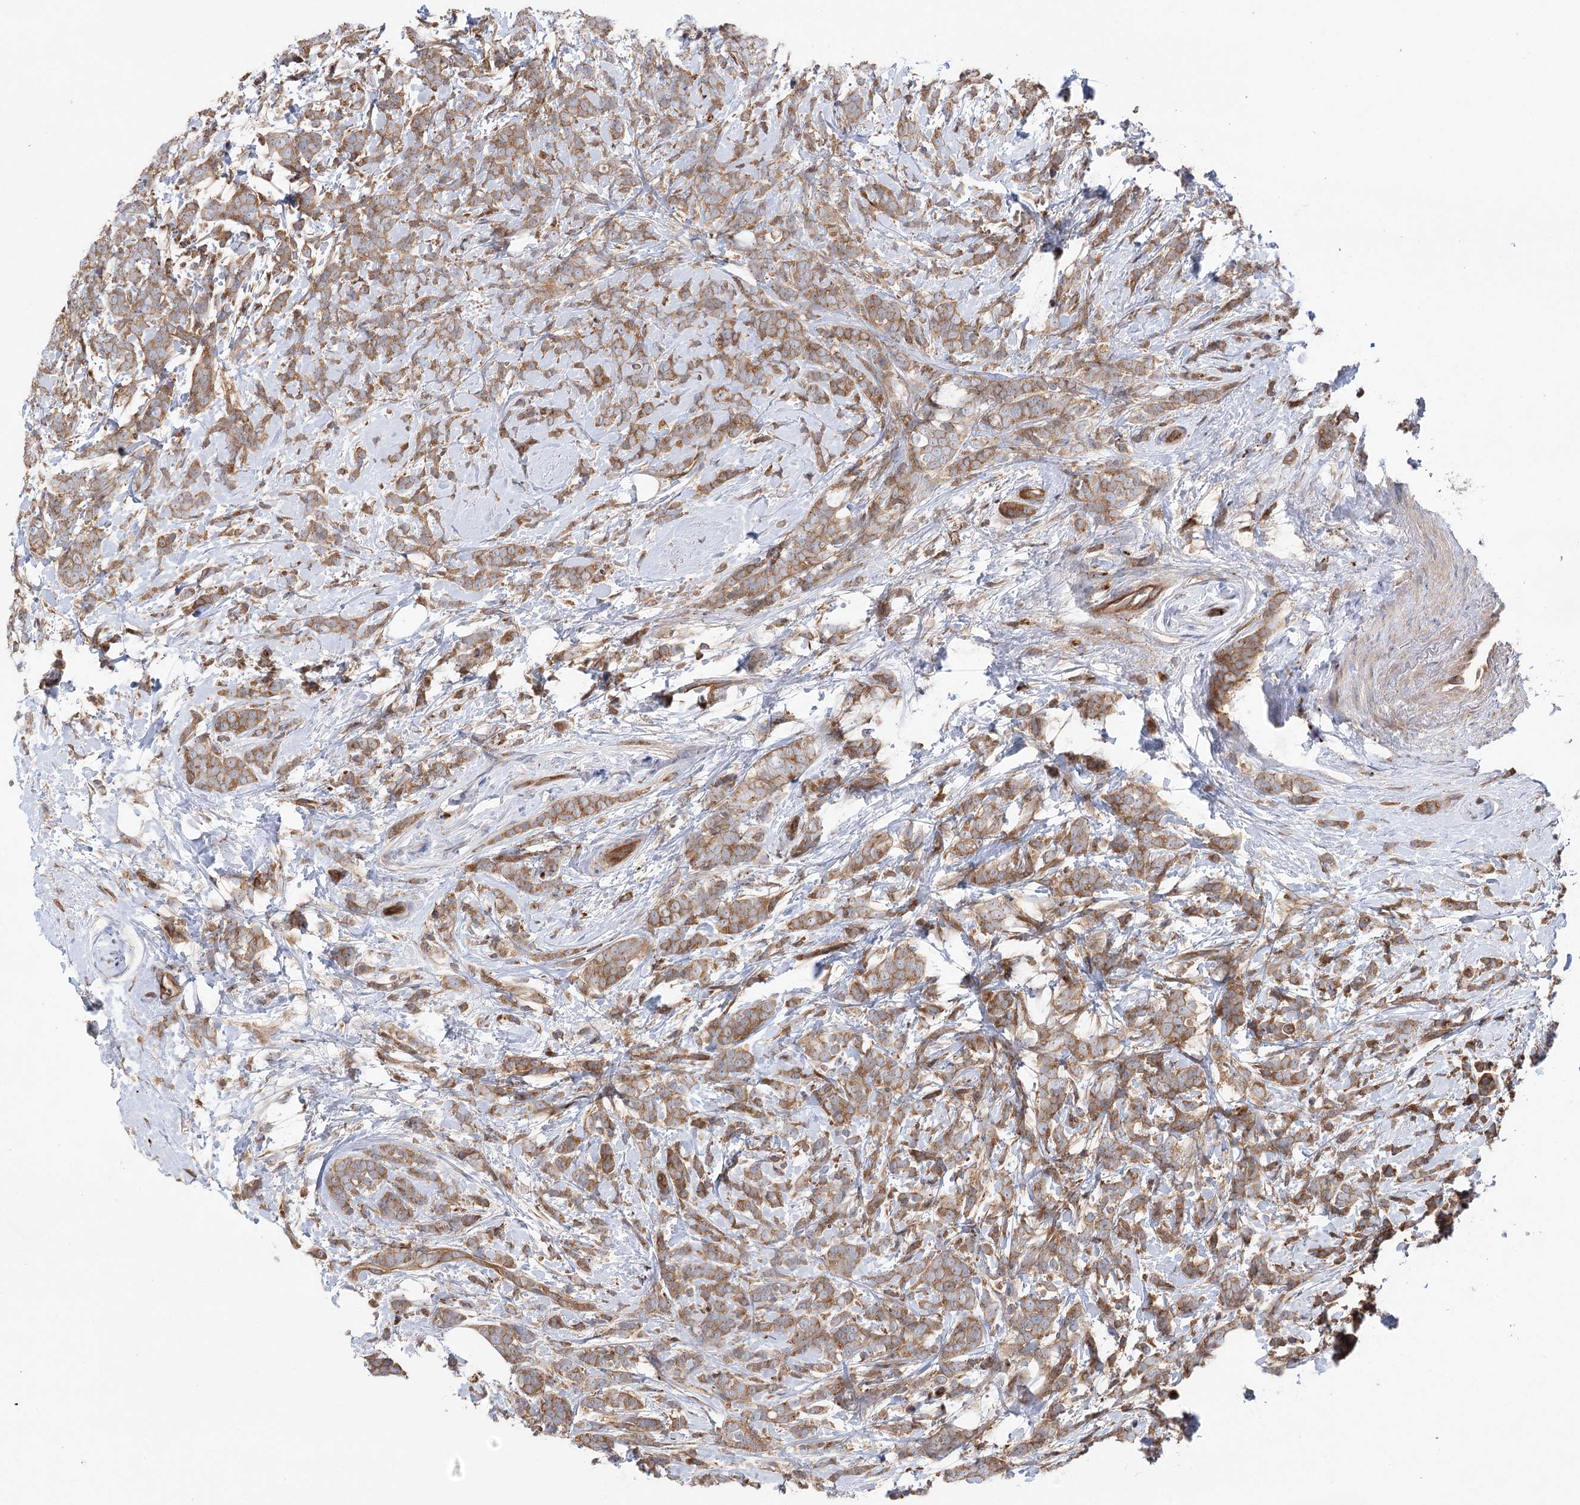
{"staining": {"intensity": "moderate", "quantity": ">75%", "location": "cytoplasmic/membranous"}, "tissue": "breast cancer", "cell_type": "Tumor cells", "image_type": "cancer", "snomed": [{"axis": "morphology", "description": "Lobular carcinoma"}, {"axis": "topography", "description": "Breast"}], "caption": "Breast cancer was stained to show a protein in brown. There is medium levels of moderate cytoplasmic/membranous positivity in about >75% of tumor cells.", "gene": "VPS37B", "patient": {"sex": "female", "age": 58}}